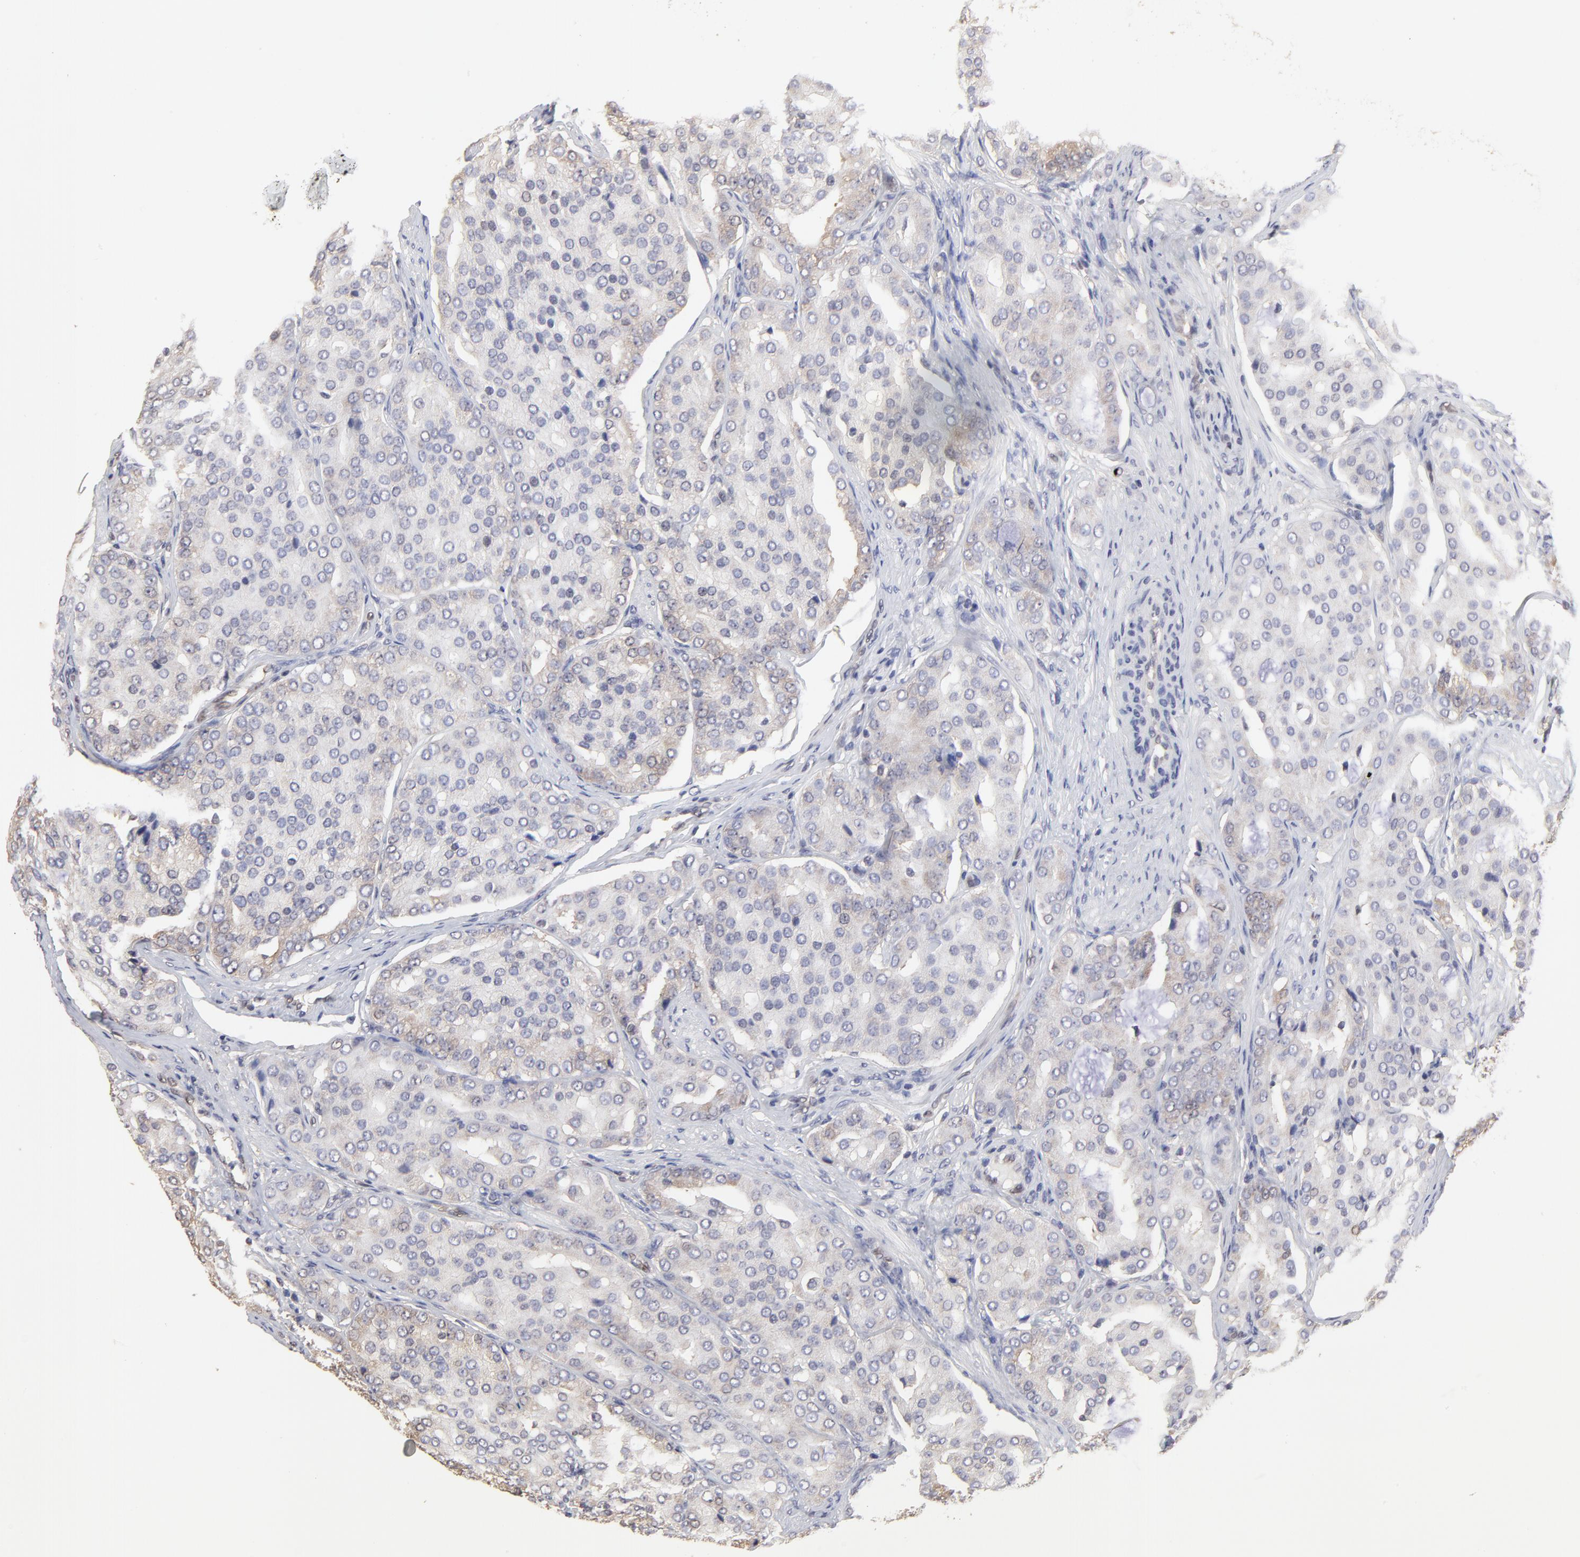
{"staining": {"intensity": "weak", "quantity": "<25%", "location": "cytoplasmic/membranous"}, "tissue": "prostate cancer", "cell_type": "Tumor cells", "image_type": "cancer", "snomed": [{"axis": "morphology", "description": "Adenocarcinoma, High grade"}, {"axis": "topography", "description": "Prostate"}], "caption": "This is a histopathology image of immunohistochemistry (IHC) staining of high-grade adenocarcinoma (prostate), which shows no positivity in tumor cells.", "gene": "CCT2", "patient": {"sex": "male", "age": 64}}